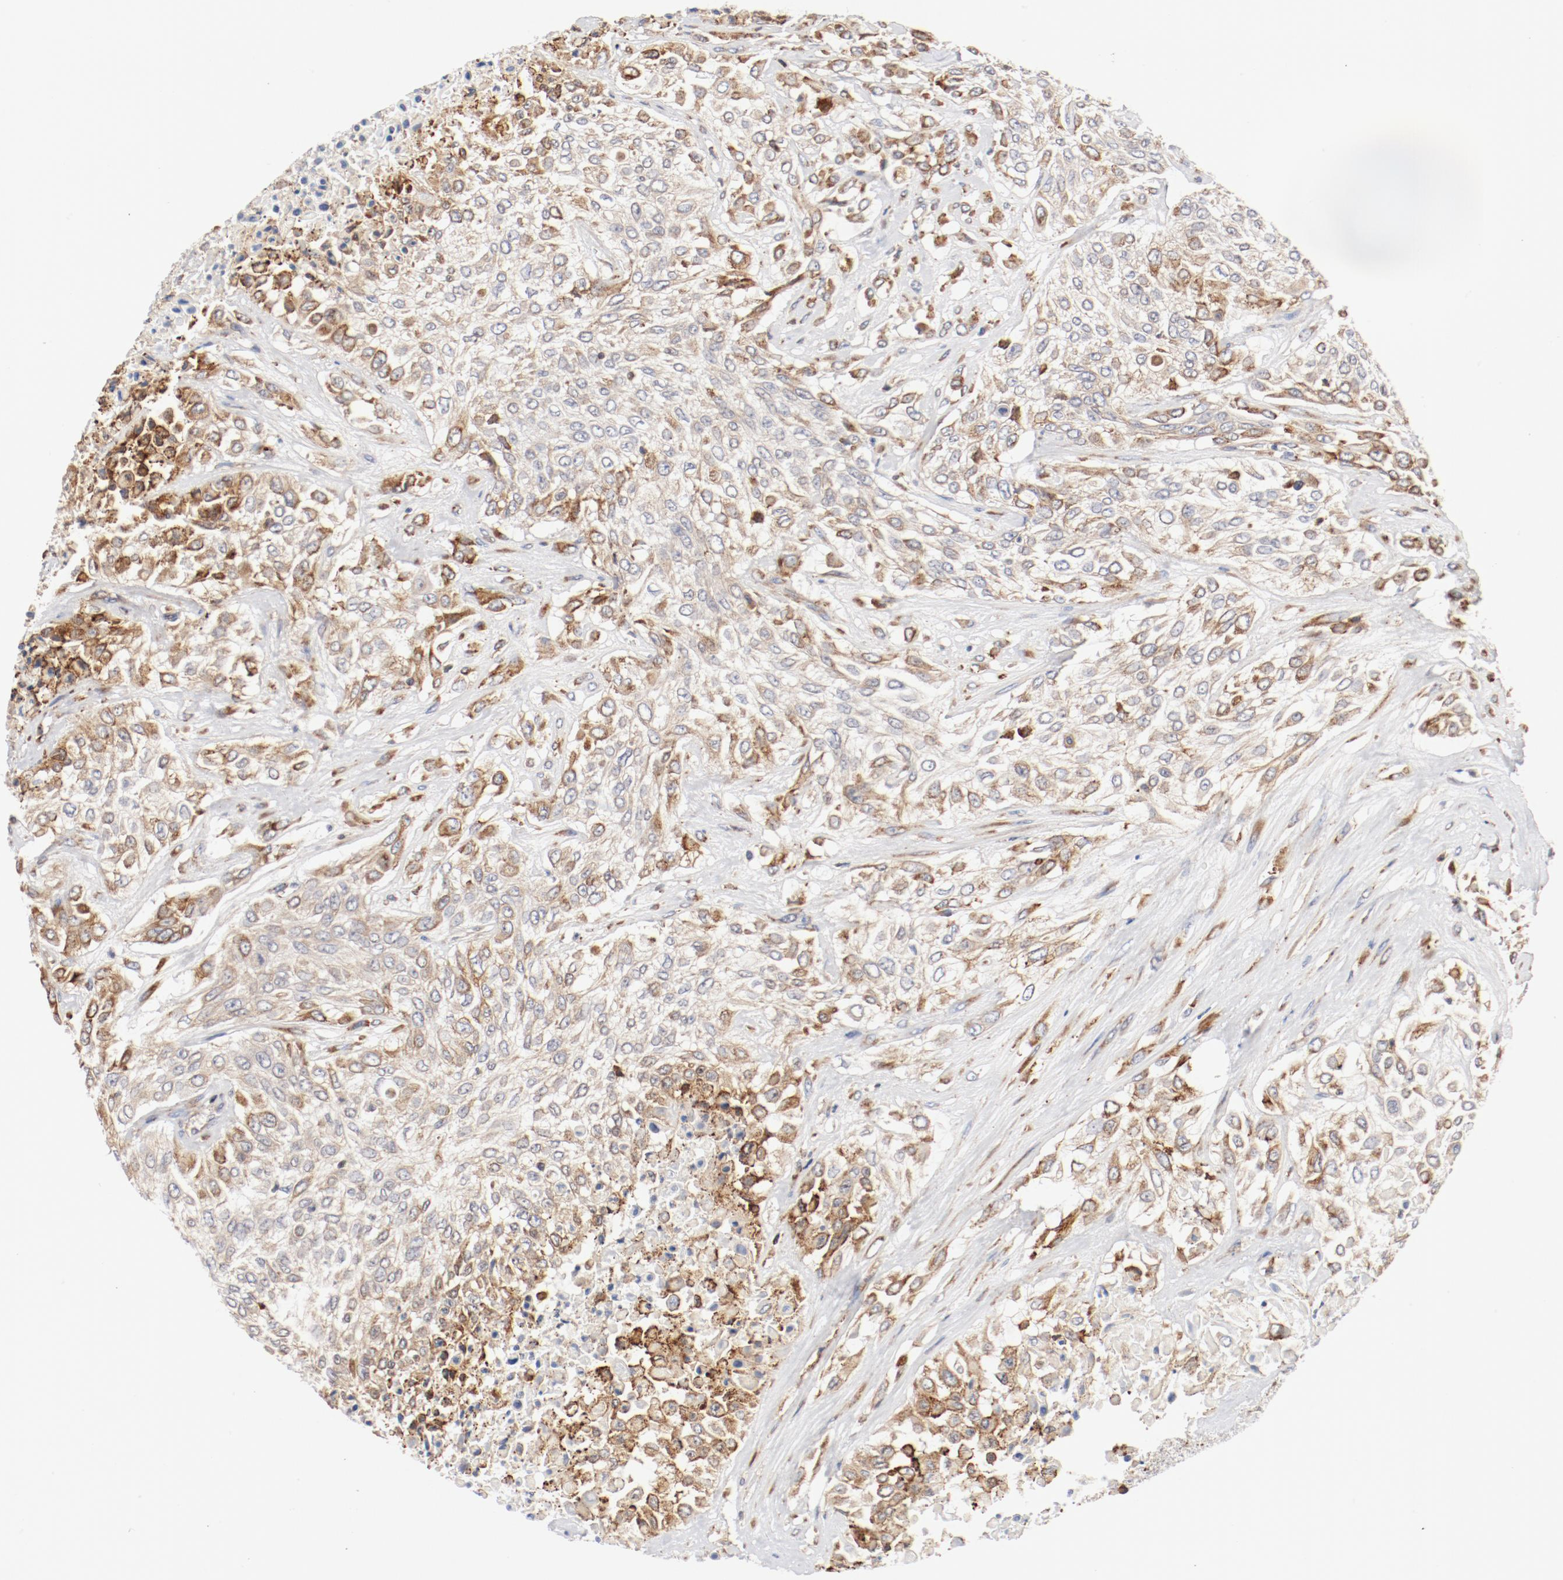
{"staining": {"intensity": "moderate", "quantity": ">75%", "location": "cytoplasmic/membranous"}, "tissue": "urothelial cancer", "cell_type": "Tumor cells", "image_type": "cancer", "snomed": [{"axis": "morphology", "description": "Urothelial carcinoma, High grade"}, {"axis": "topography", "description": "Urinary bladder"}], "caption": "Protein analysis of high-grade urothelial carcinoma tissue shows moderate cytoplasmic/membranous expression in about >75% of tumor cells.", "gene": "PDPK1", "patient": {"sex": "male", "age": 57}}